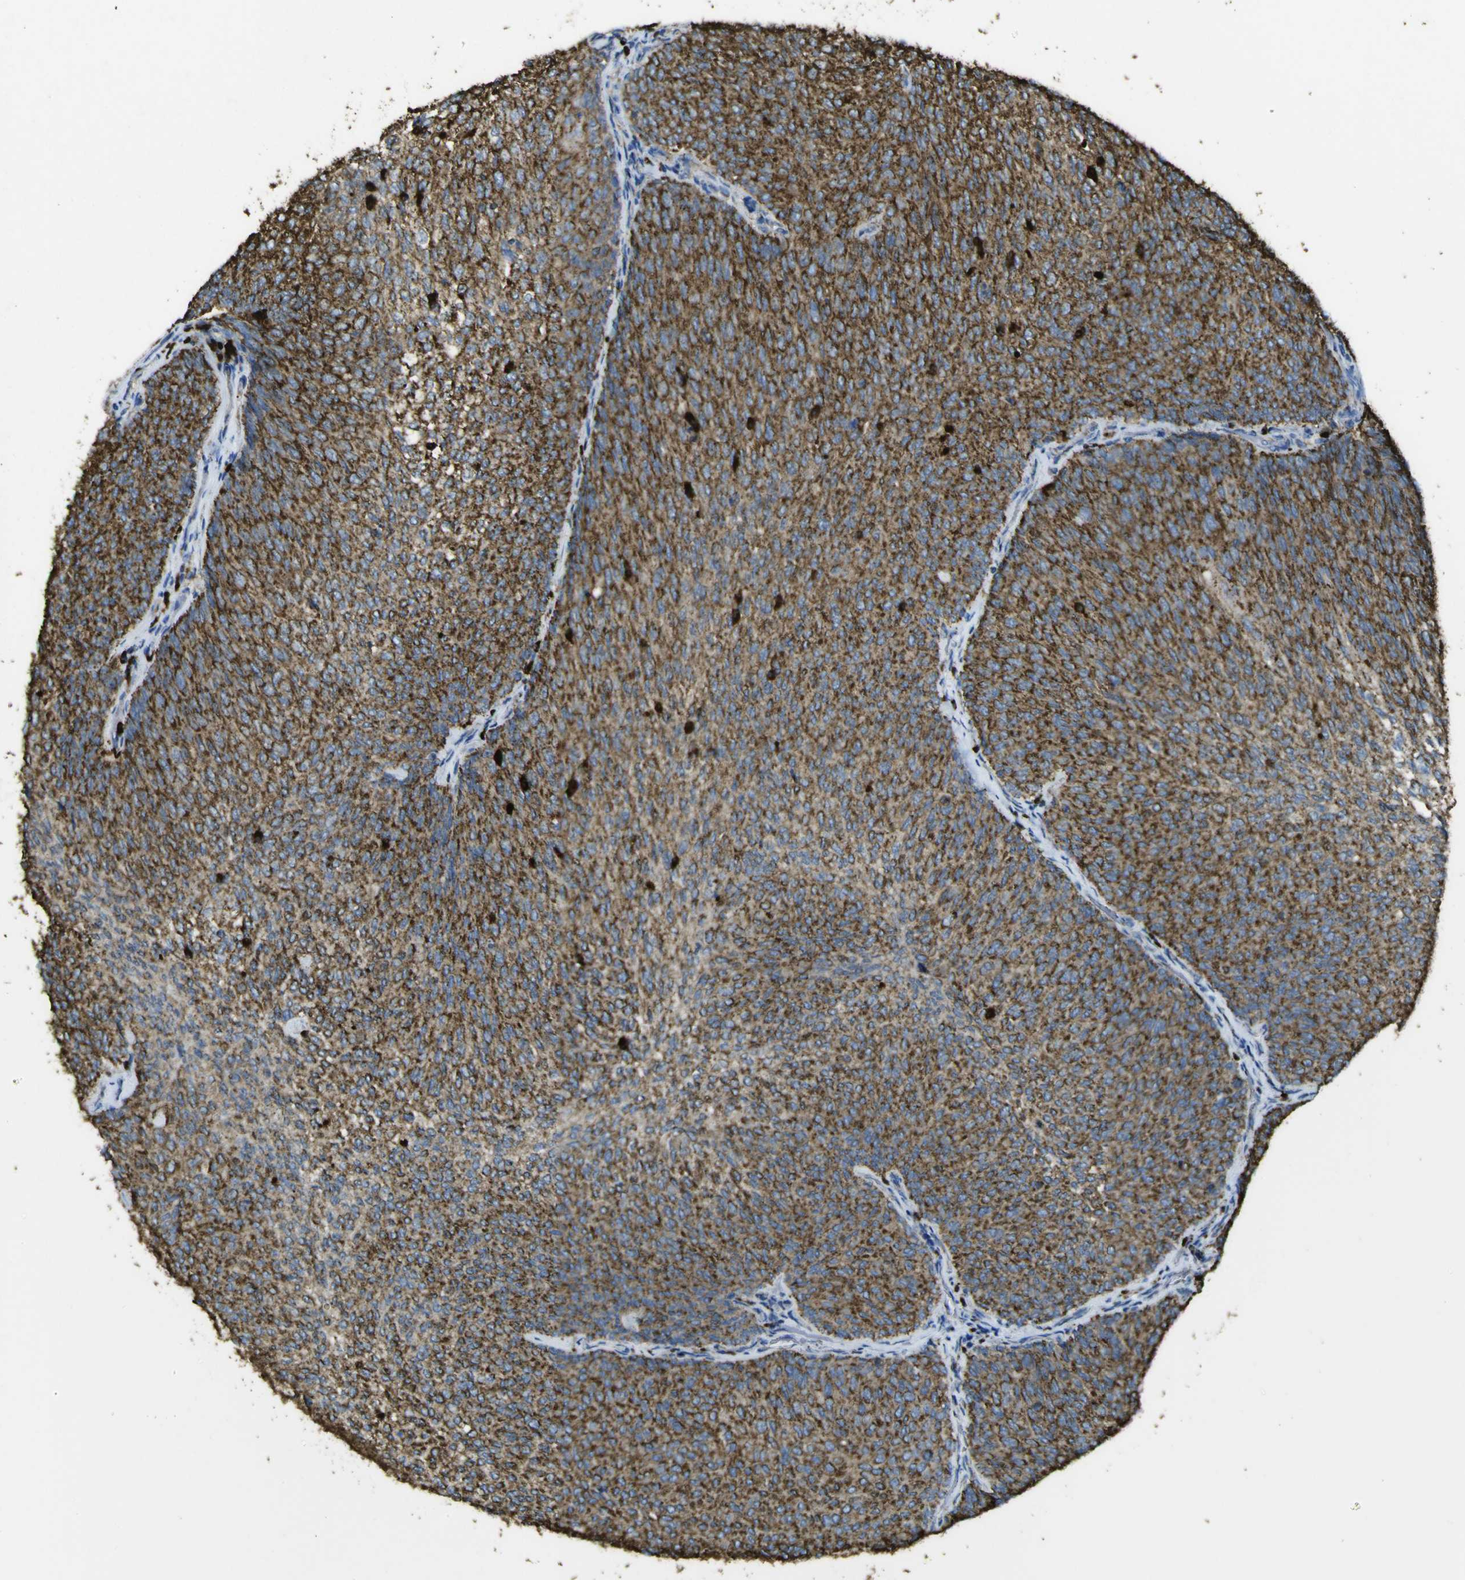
{"staining": {"intensity": "strong", "quantity": ">75%", "location": "cytoplasmic/membranous"}, "tissue": "urothelial cancer", "cell_type": "Tumor cells", "image_type": "cancer", "snomed": [{"axis": "morphology", "description": "Urothelial carcinoma, Low grade"}, {"axis": "topography", "description": "Urinary bladder"}], "caption": "Tumor cells reveal high levels of strong cytoplasmic/membranous expression in about >75% of cells in urothelial cancer.", "gene": "ACSL3", "patient": {"sex": "female", "age": 79}}